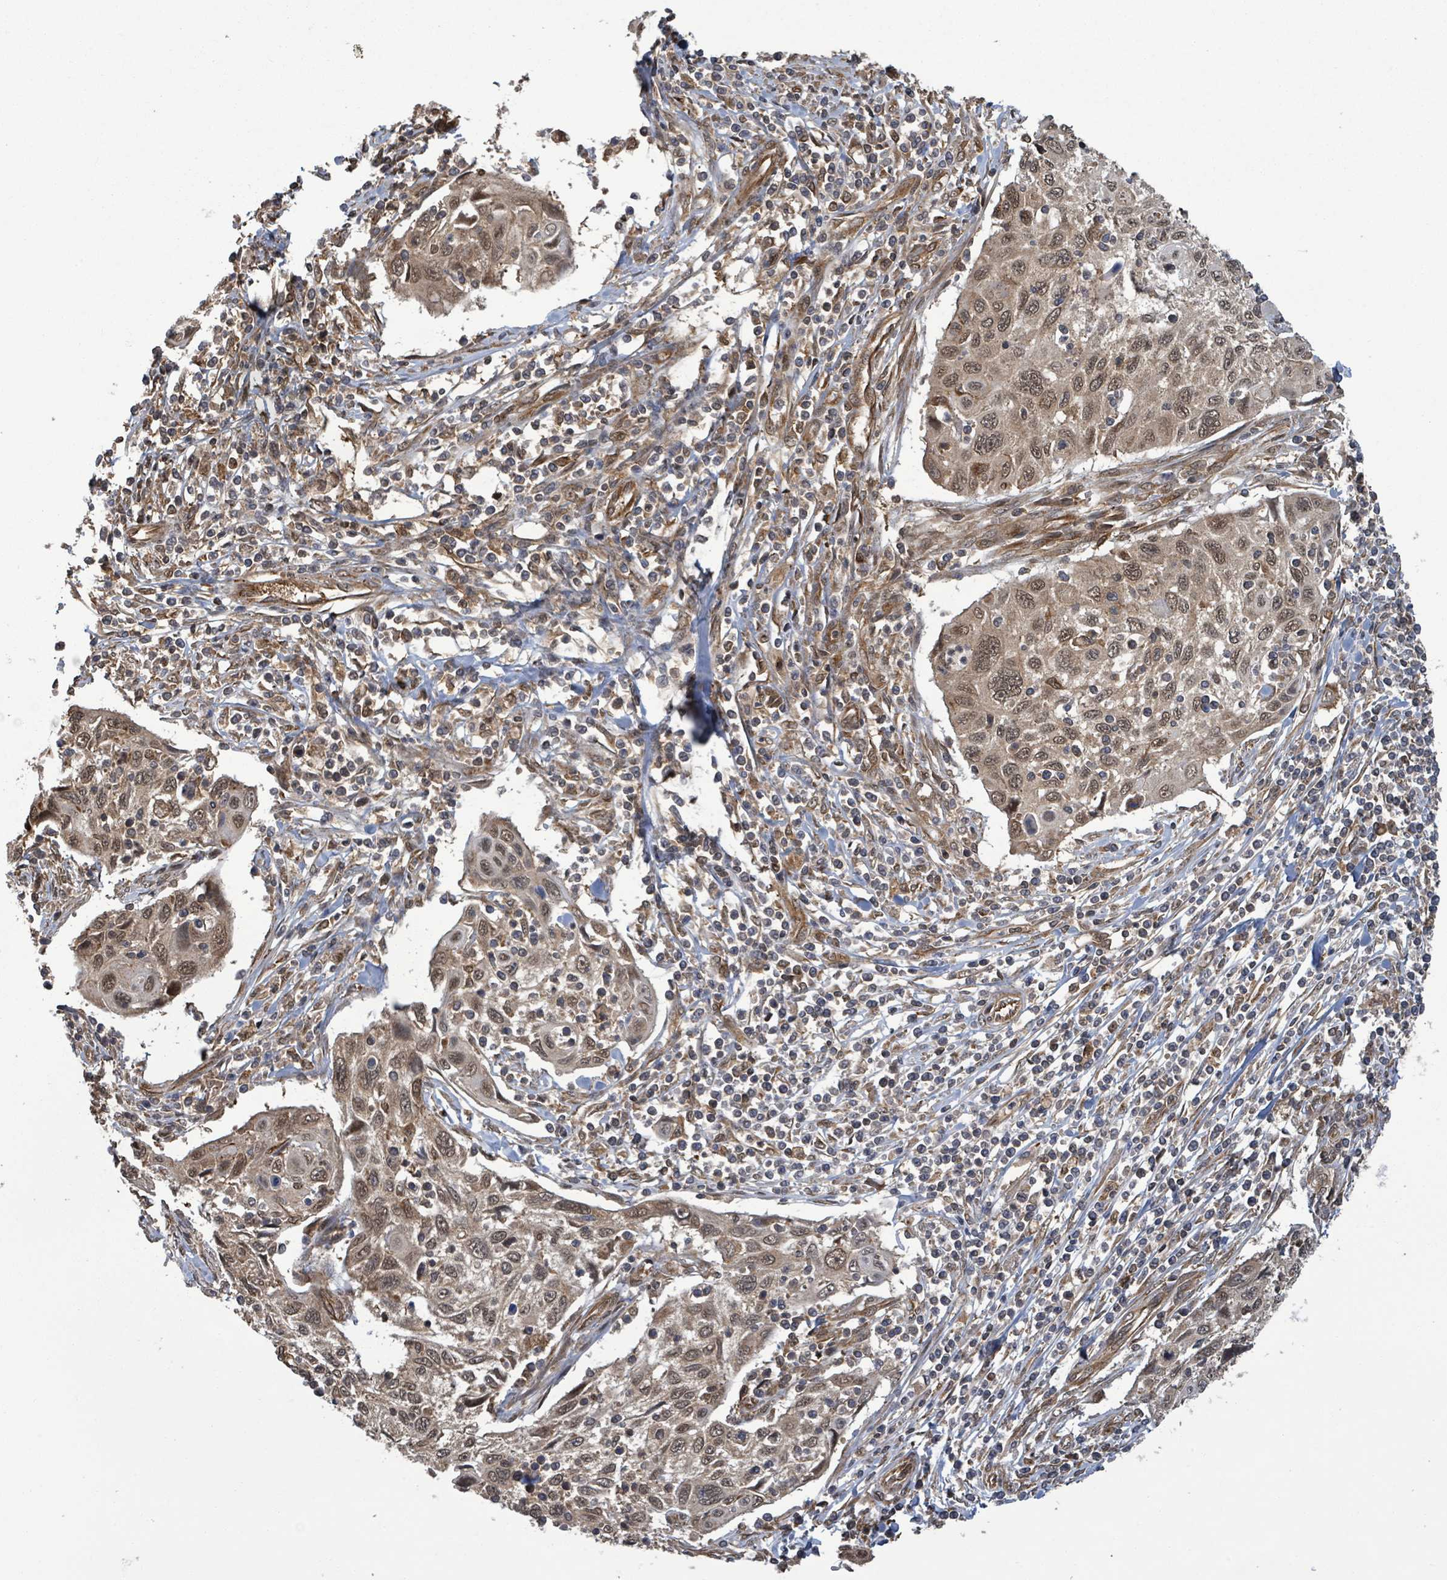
{"staining": {"intensity": "moderate", "quantity": ">75%", "location": "cytoplasmic/membranous,nuclear"}, "tissue": "cervical cancer", "cell_type": "Tumor cells", "image_type": "cancer", "snomed": [{"axis": "morphology", "description": "Squamous cell carcinoma, NOS"}, {"axis": "topography", "description": "Cervix"}], "caption": "Cervical cancer stained for a protein demonstrates moderate cytoplasmic/membranous and nuclear positivity in tumor cells.", "gene": "KLC1", "patient": {"sex": "female", "age": 70}}